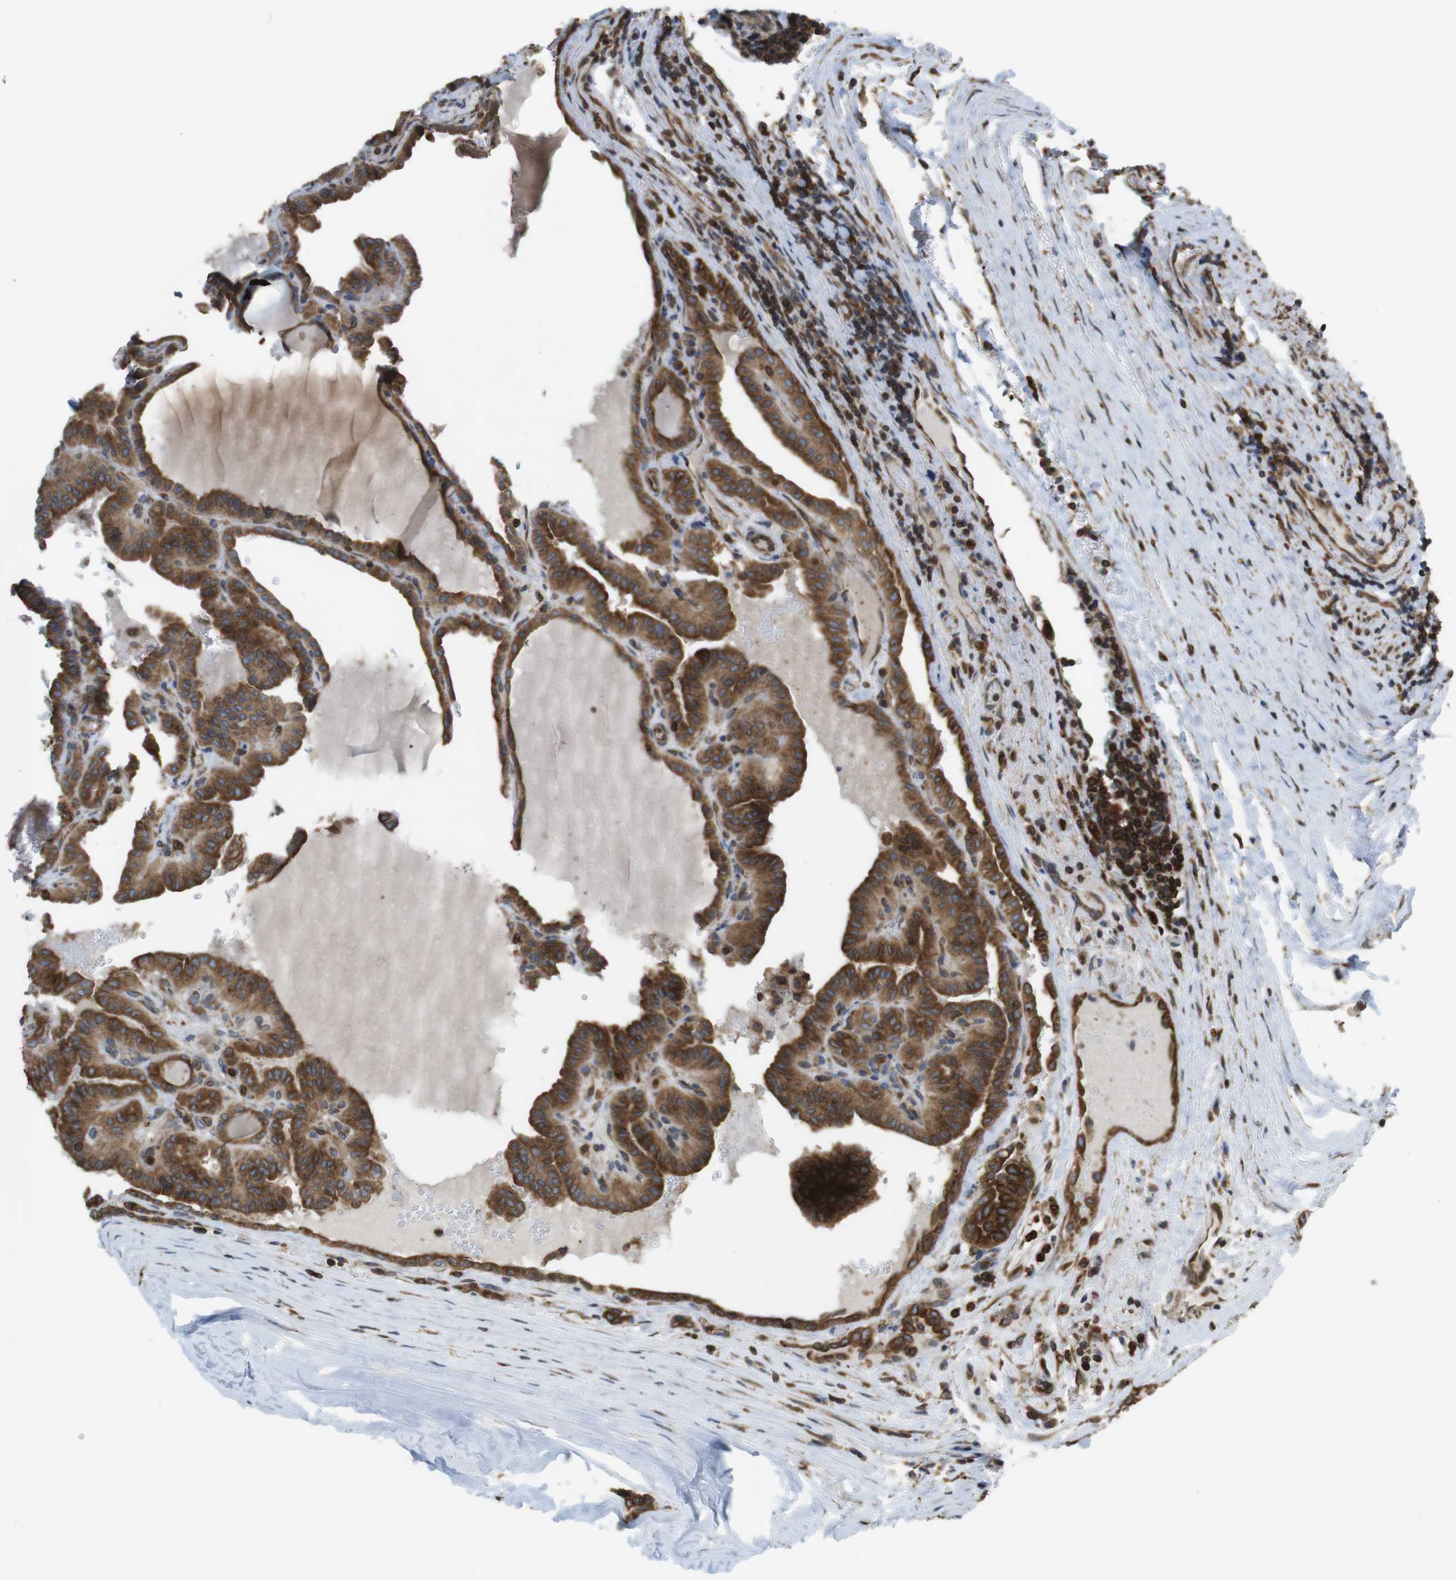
{"staining": {"intensity": "strong", "quantity": ">75%", "location": "cytoplasmic/membranous"}, "tissue": "thyroid cancer", "cell_type": "Tumor cells", "image_type": "cancer", "snomed": [{"axis": "morphology", "description": "Papillary adenocarcinoma, NOS"}, {"axis": "topography", "description": "Thyroid gland"}], "caption": "The histopathology image reveals a brown stain indicating the presence of a protein in the cytoplasmic/membranous of tumor cells in thyroid cancer.", "gene": "ARL6IP5", "patient": {"sex": "male", "age": 77}}